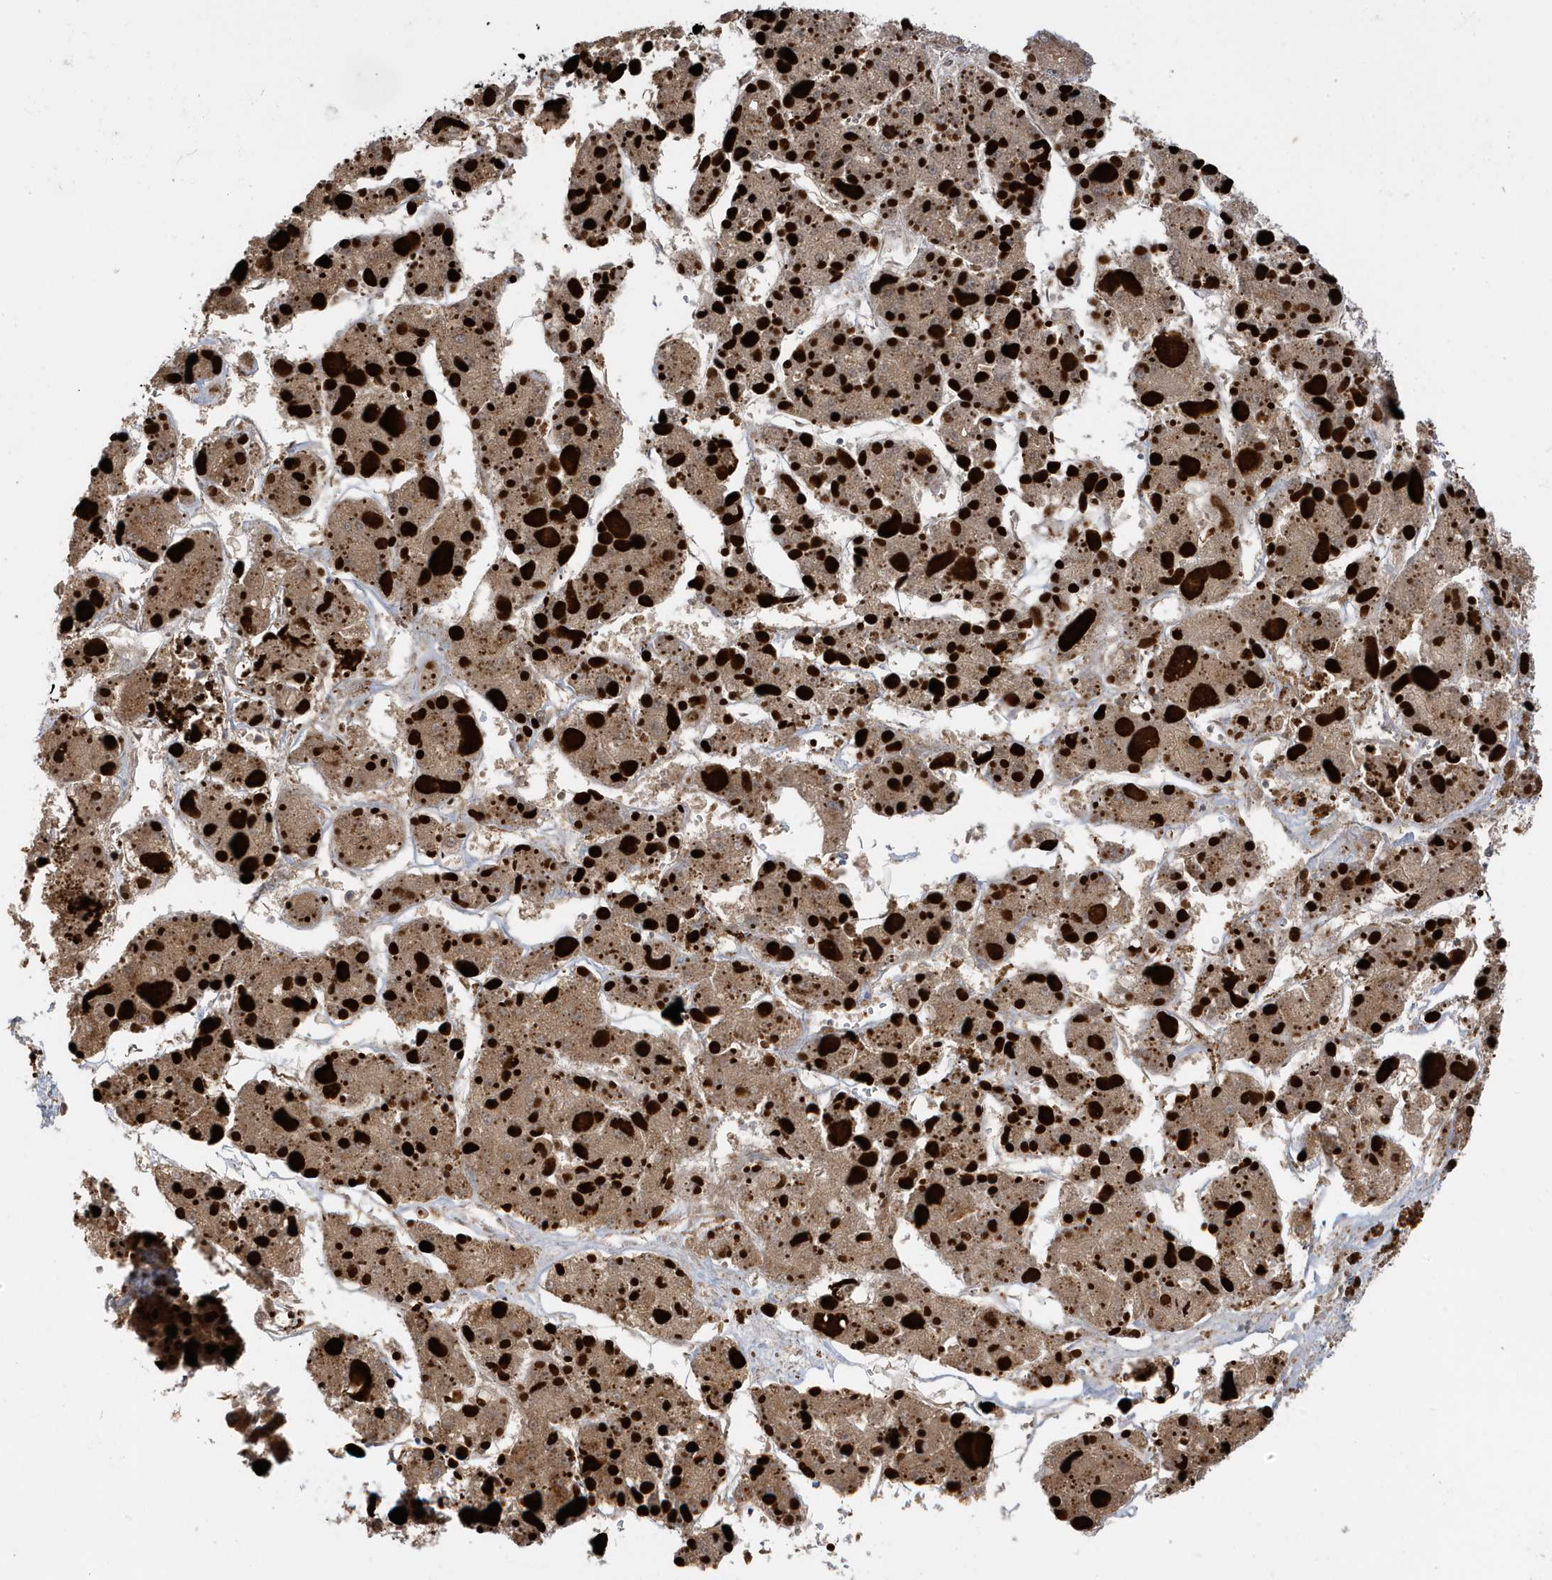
{"staining": {"intensity": "moderate", "quantity": ">75%", "location": "cytoplasmic/membranous"}, "tissue": "liver cancer", "cell_type": "Tumor cells", "image_type": "cancer", "snomed": [{"axis": "morphology", "description": "Carcinoma, Hepatocellular, NOS"}, {"axis": "topography", "description": "Liver"}], "caption": "Liver cancer was stained to show a protein in brown. There is medium levels of moderate cytoplasmic/membranous expression in about >75% of tumor cells.", "gene": "ZNF507", "patient": {"sex": "female", "age": 73}}